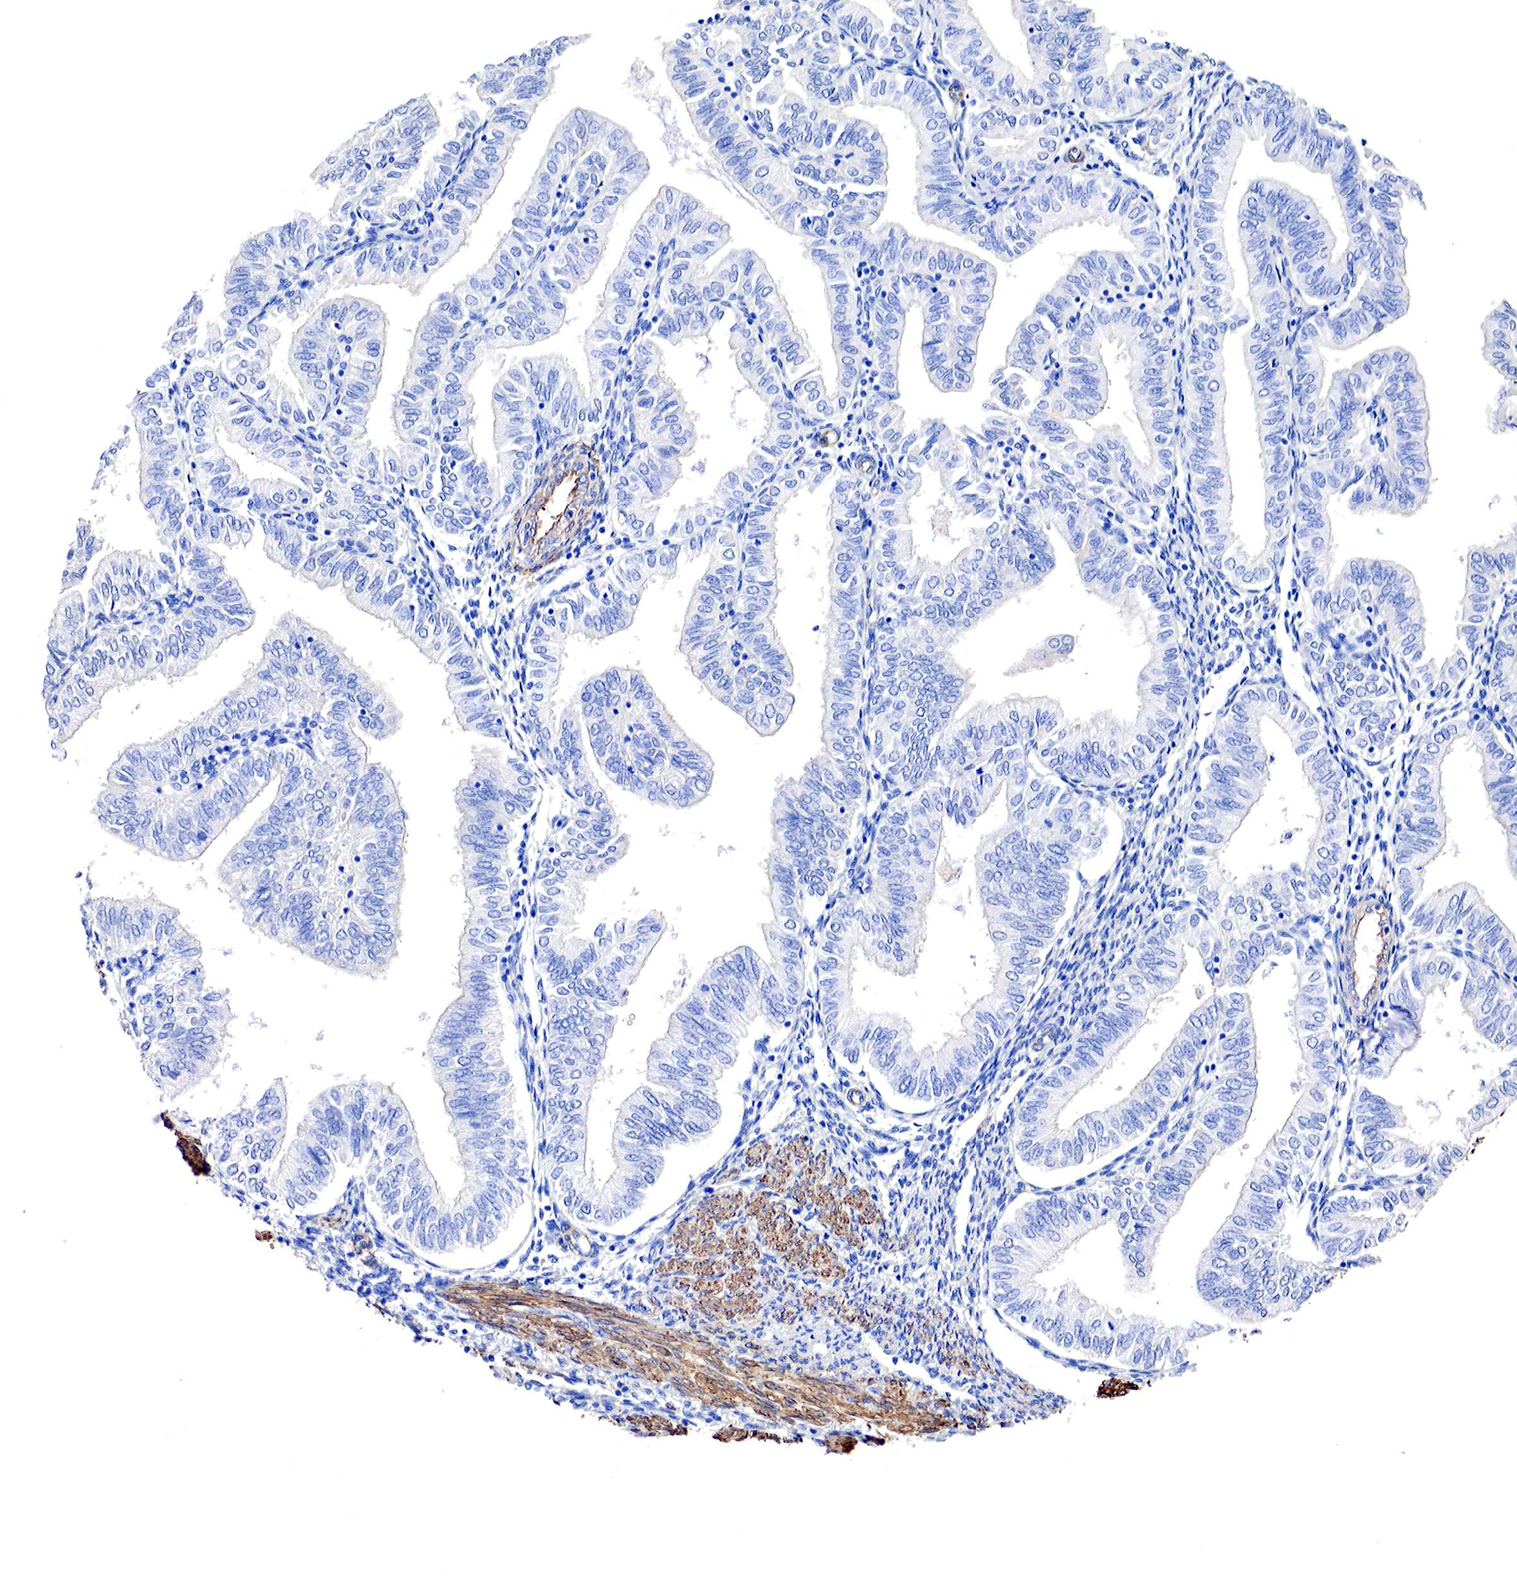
{"staining": {"intensity": "negative", "quantity": "none", "location": "none"}, "tissue": "endometrial cancer", "cell_type": "Tumor cells", "image_type": "cancer", "snomed": [{"axis": "morphology", "description": "Adenocarcinoma, NOS"}, {"axis": "topography", "description": "Endometrium"}], "caption": "Photomicrograph shows no protein staining in tumor cells of endometrial cancer (adenocarcinoma) tissue.", "gene": "TPM1", "patient": {"sex": "female", "age": 51}}